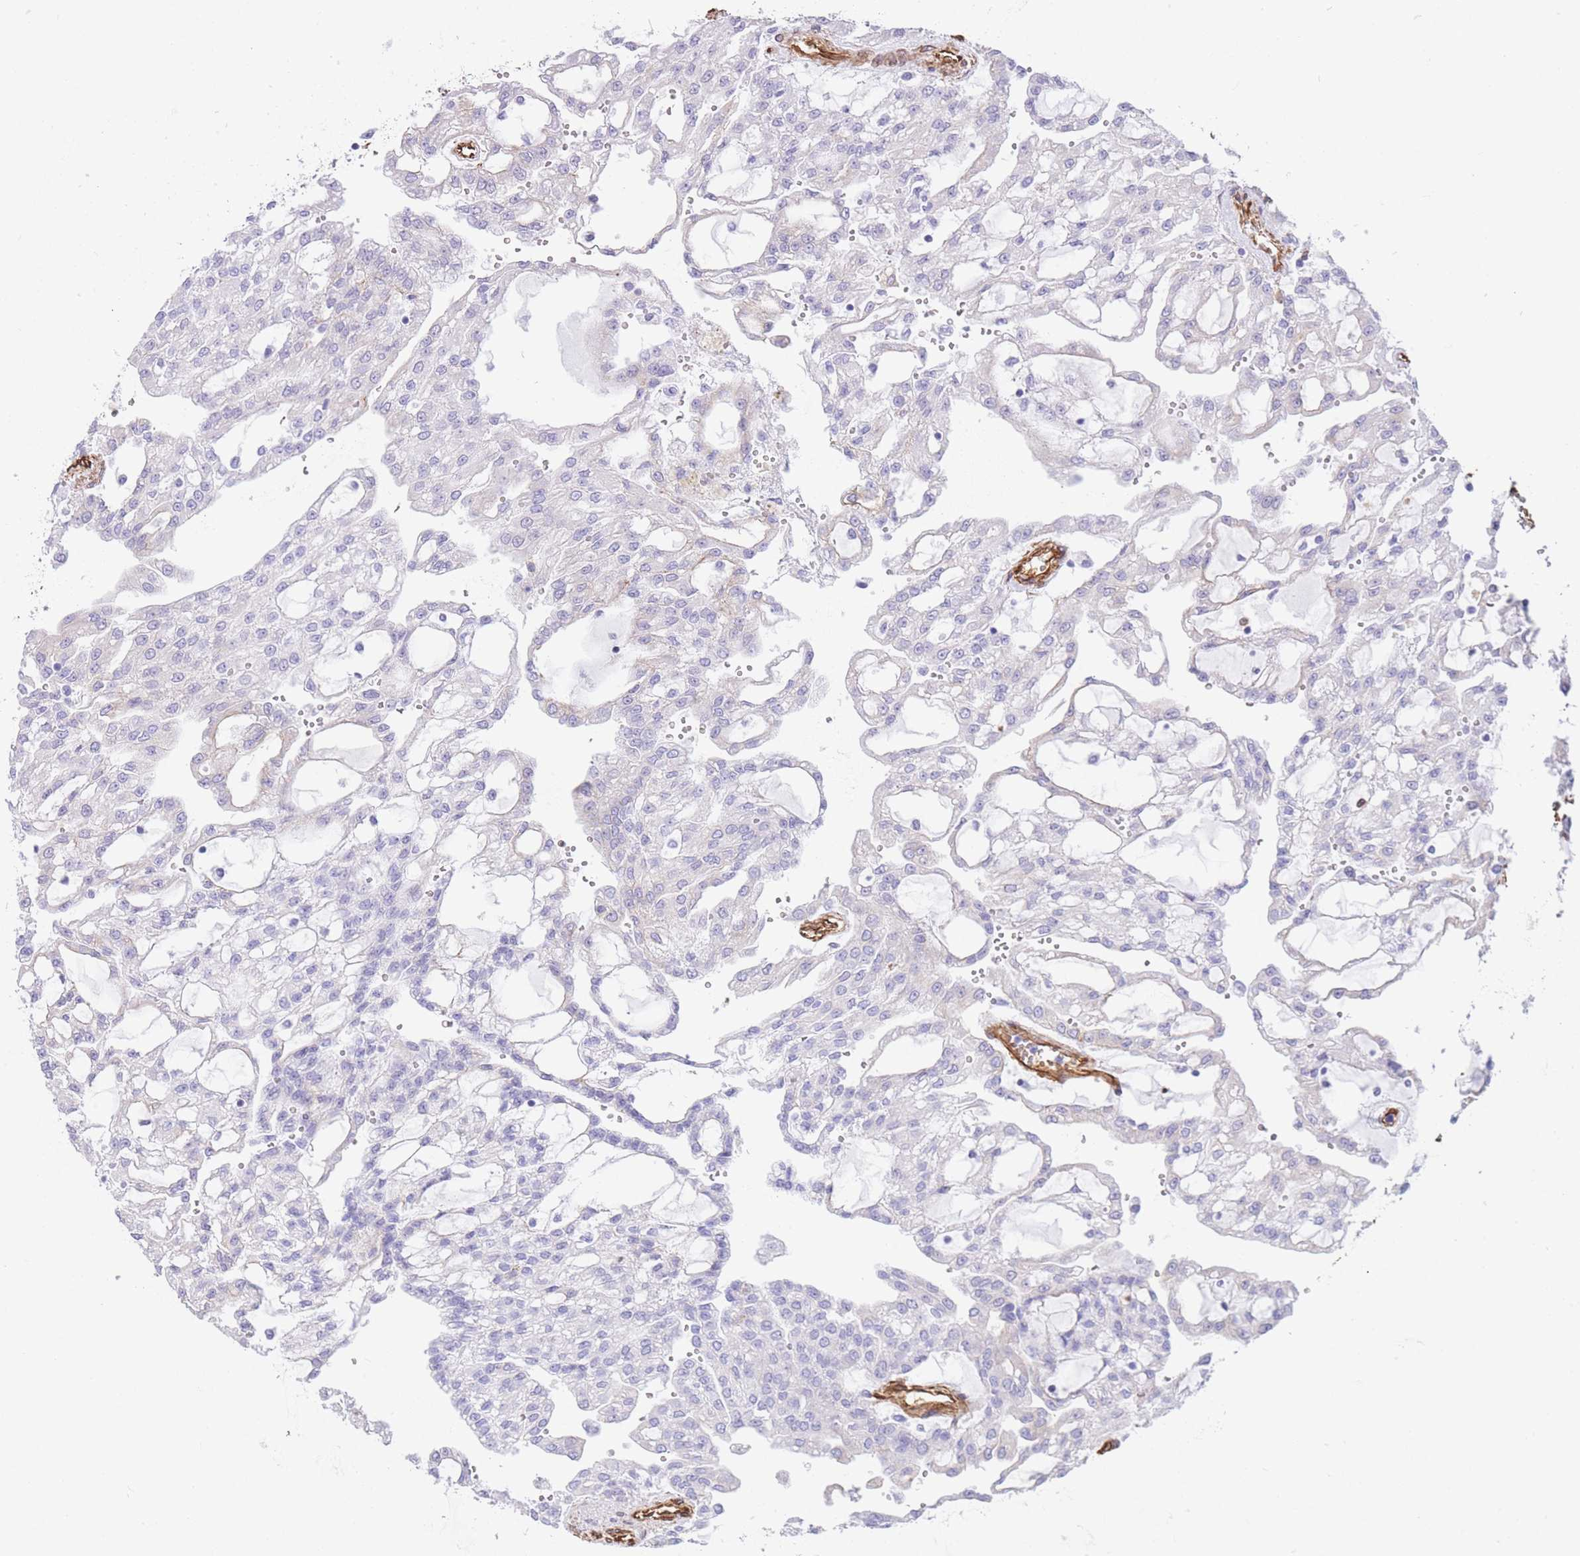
{"staining": {"intensity": "negative", "quantity": "none", "location": "none"}, "tissue": "renal cancer", "cell_type": "Tumor cells", "image_type": "cancer", "snomed": [{"axis": "morphology", "description": "Adenocarcinoma, NOS"}, {"axis": "topography", "description": "Kidney"}], "caption": "An immunohistochemistry image of renal cancer is shown. There is no staining in tumor cells of renal cancer. The staining was performed using DAB to visualize the protein expression in brown, while the nuclei were stained in blue with hematoxylin (Magnification: 20x).", "gene": "CAVIN1", "patient": {"sex": "male", "age": 63}}